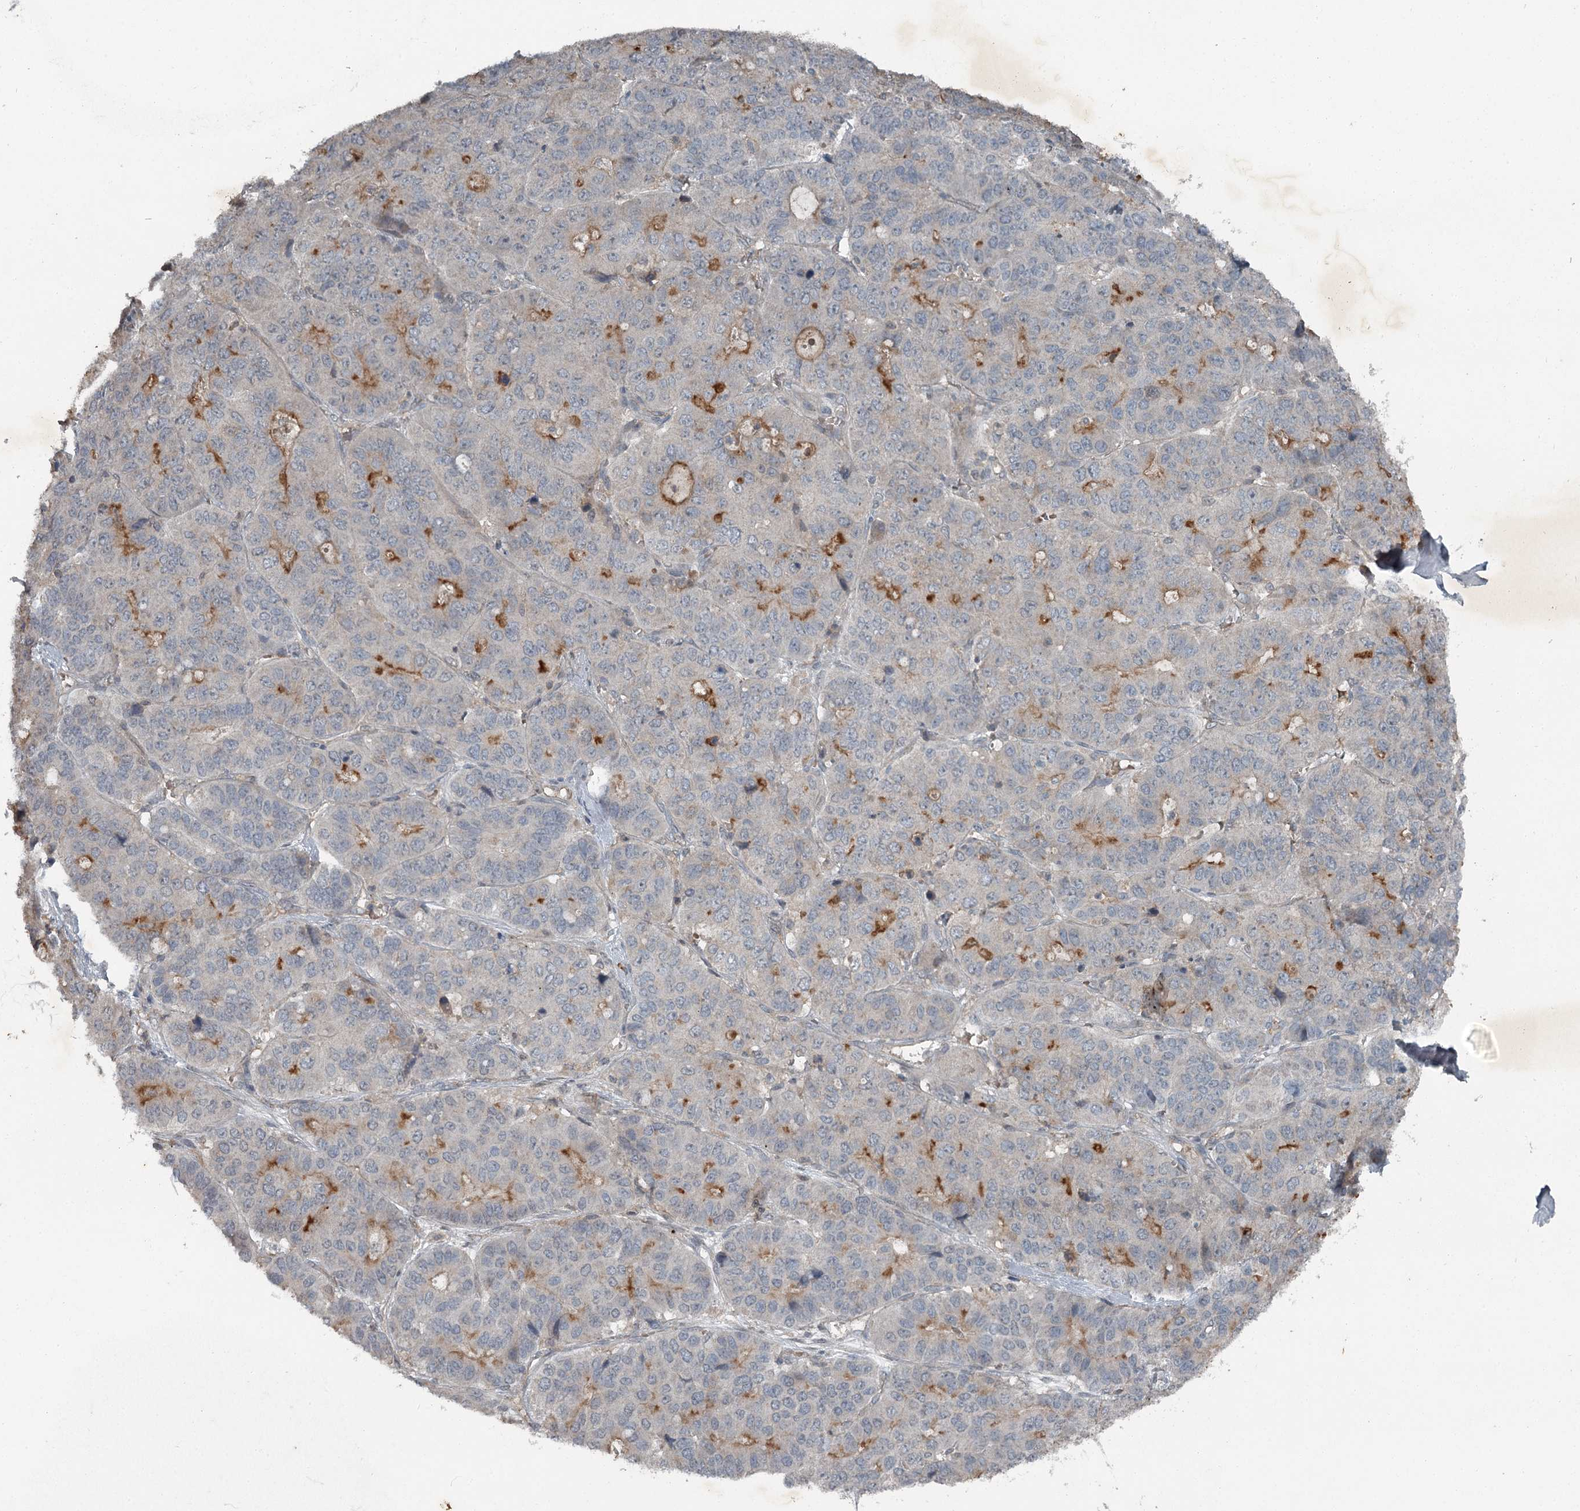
{"staining": {"intensity": "negative", "quantity": "none", "location": "none"}, "tissue": "pancreatic cancer", "cell_type": "Tumor cells", "image_type": "cancer", "snomed": [{"axis": "morphology", "description": "Adenocarcinoma, NOS"}, {"axis": "topography", "description": "Pancreas"}], "caption": "Protein analysis of adenocarcinoma (pancreatic) displays no significant positivity in tumor cells.", "gene": "SLC39A8", "patient": {"sex": "male", "age": 50}}